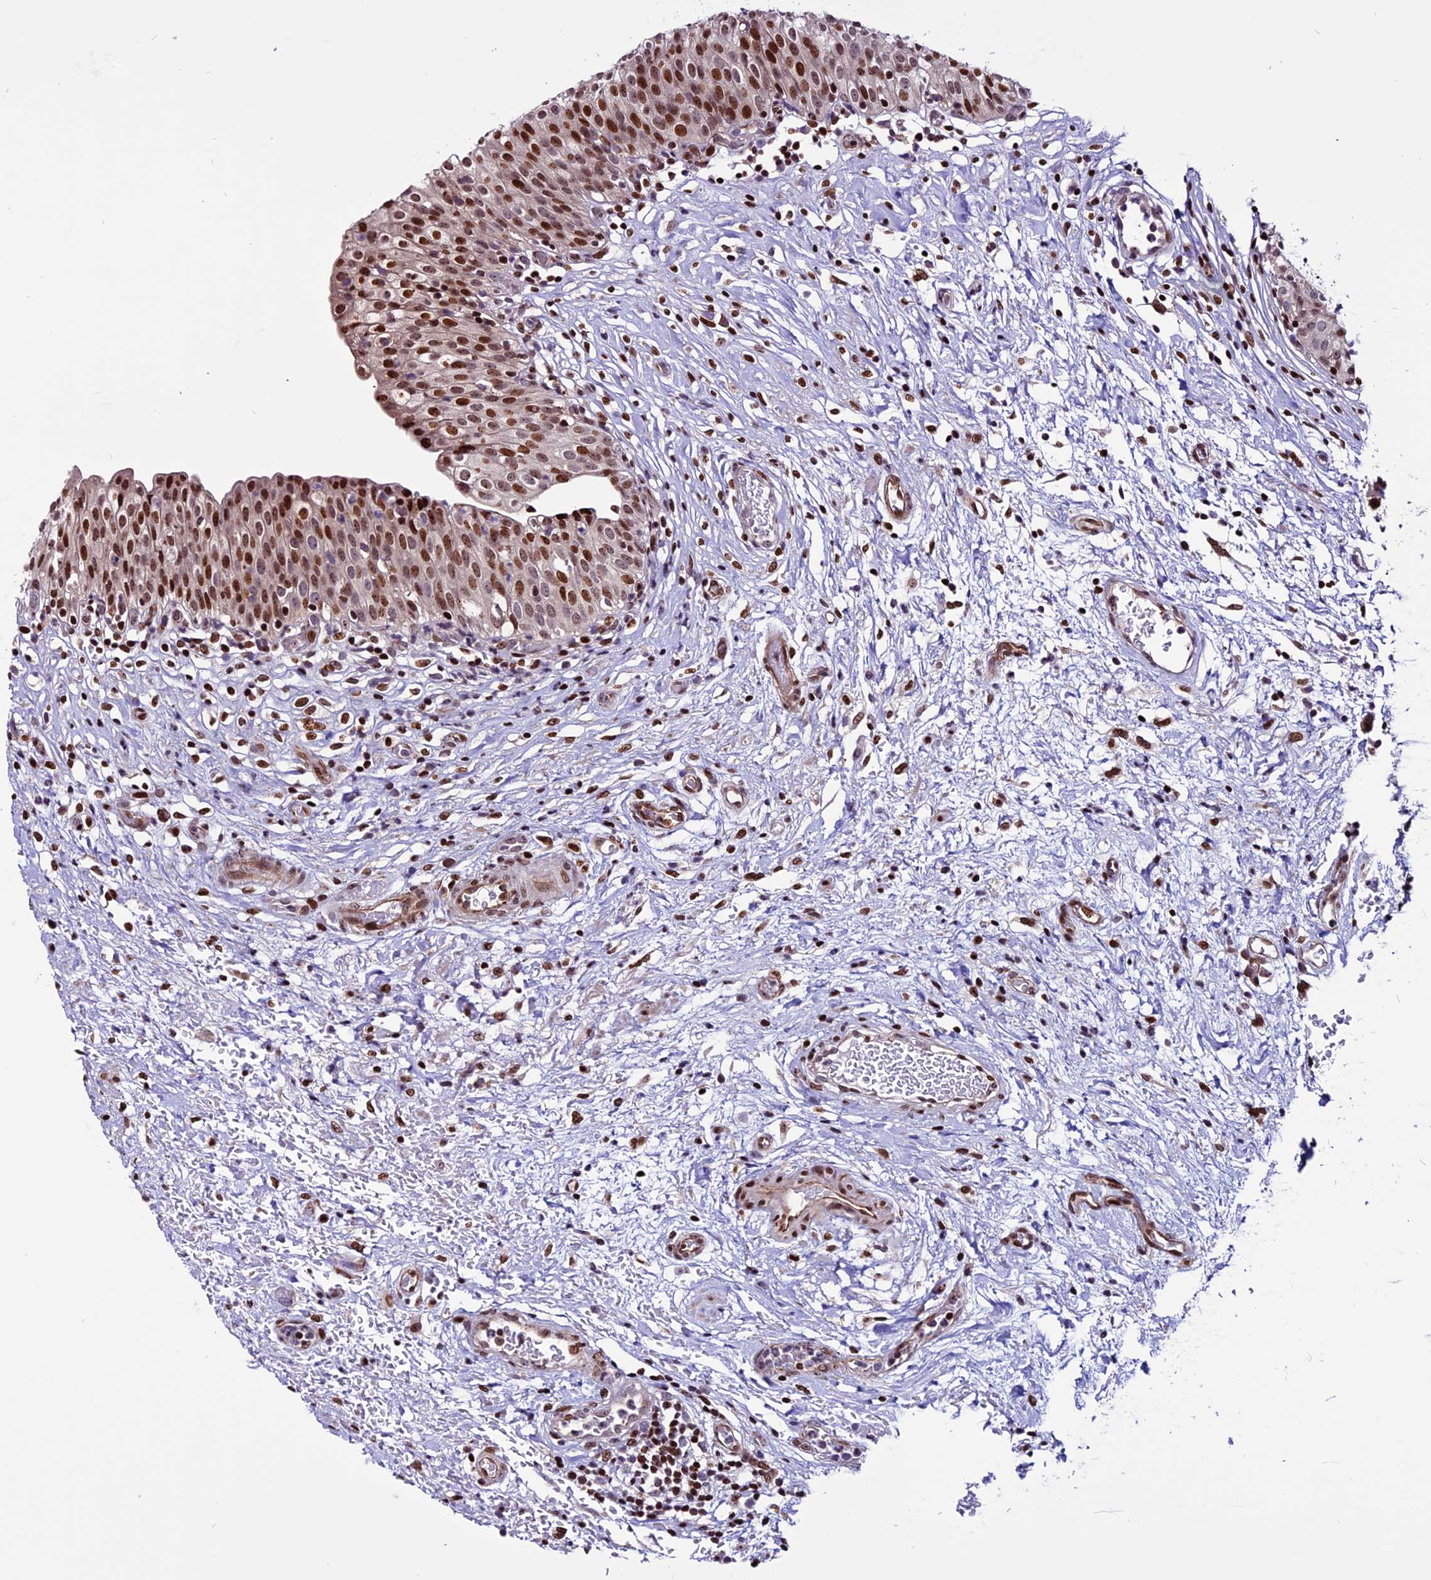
{"staining": {"intensity": "moderate", "quantity": ">75%", "location": "nuclear"}, "tissue": "urinary bladder", "cell_type": "Urothelial cells", "image_type": "normal", "snomed": [{"axis": "morphology", "description": "Normal tissue, NOS"}, {"axis": "topography", "description": "Urinary bladder"}], "caption": "Moderate nuclear staining for a protein is identified in approximately >75% of urothelial cells of unremarkable urinary bladder using IHC.", "gene": "RINL", "patient": {"sex": "male", "age": 55}}